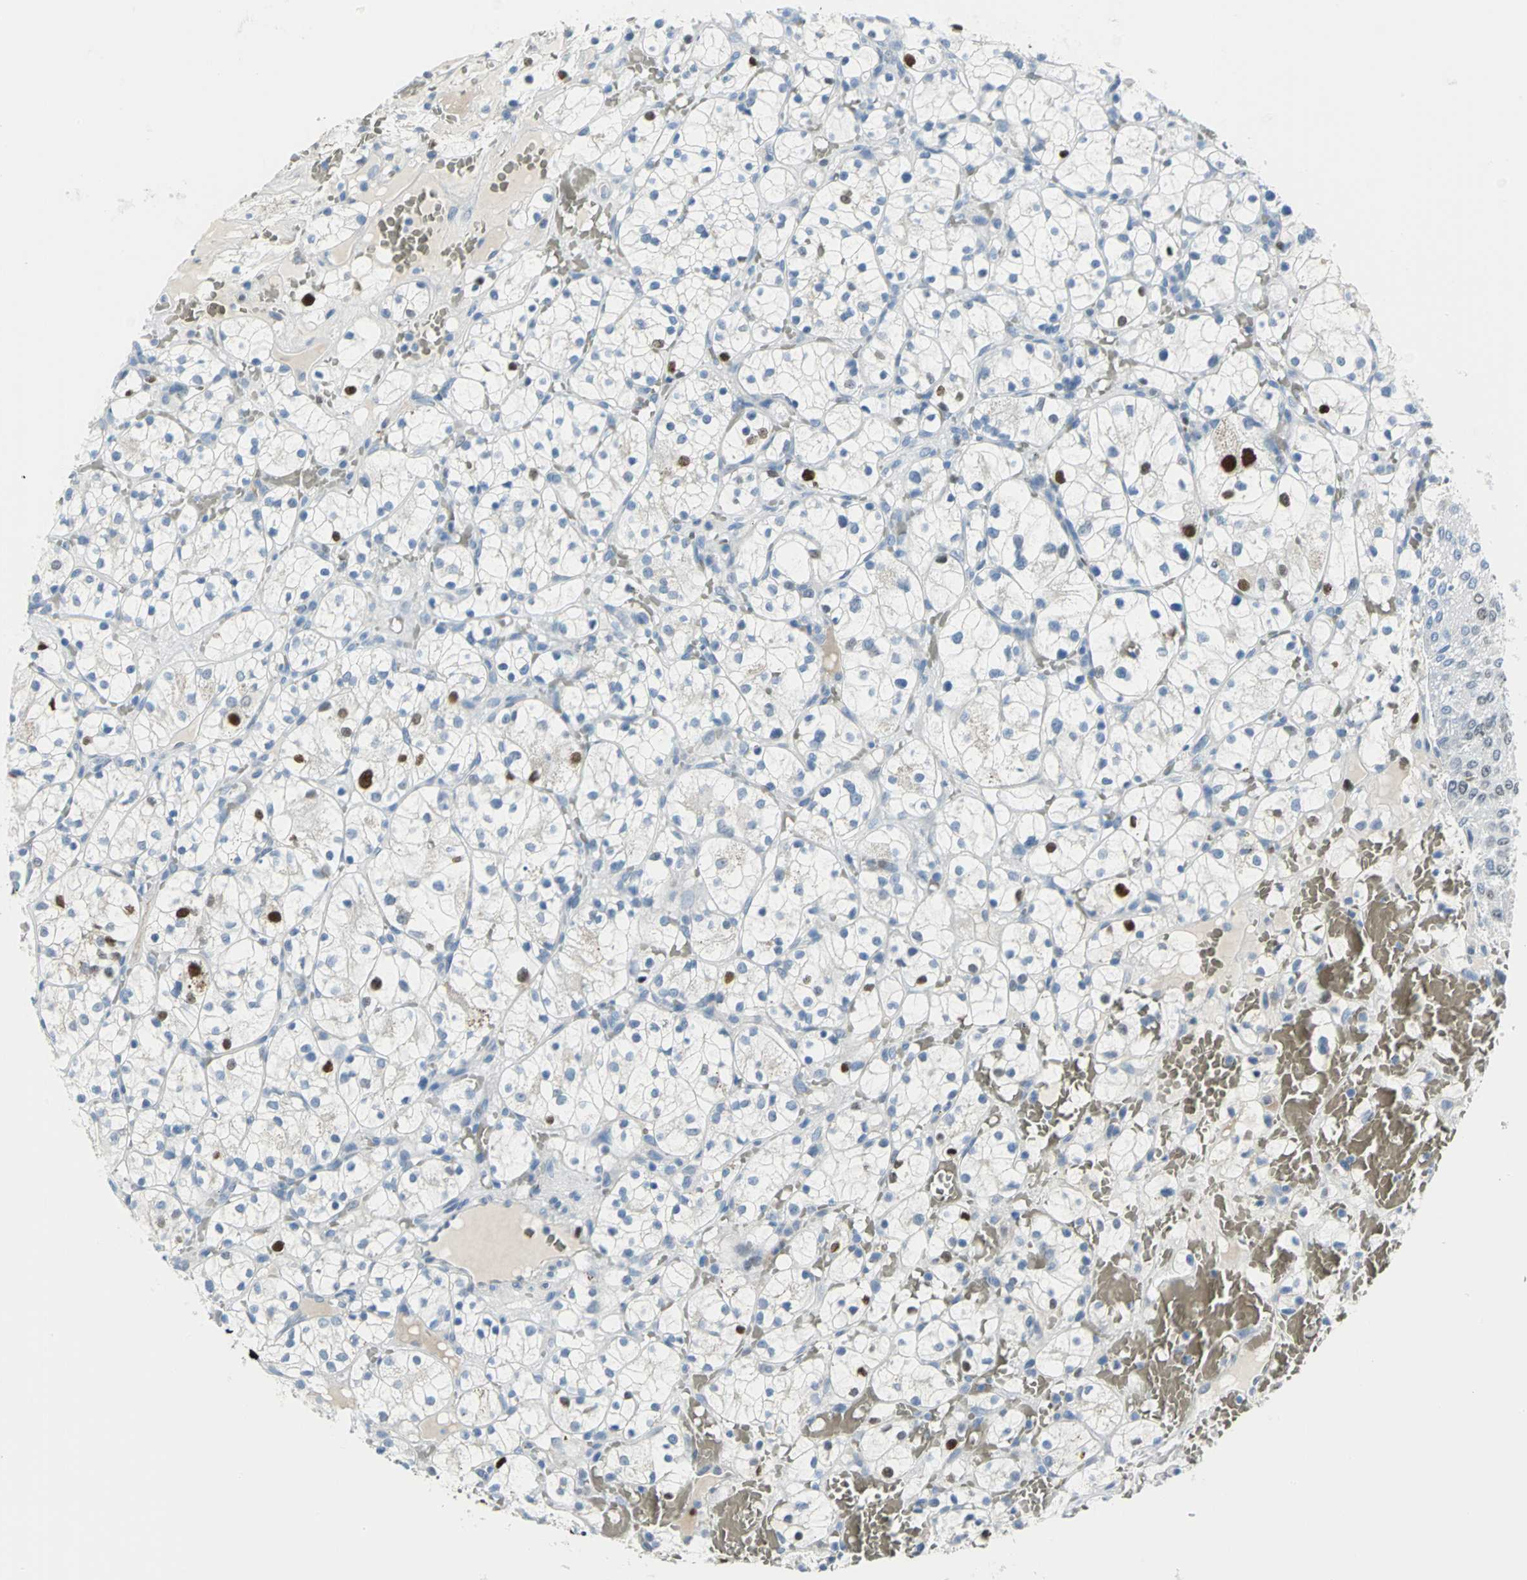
{"staining": {"intensity": "strong", "quantity": "<25%", "location": "nuclear"}, "tissue": "renal cancer", "cell_type": "Tumor cells", "image_type": "cancer", "snomed": [{"axis": "morphology", "description": "Adenocarcinoma, NOS"}, {"axis": "topography", "description": "Kidney"}], "caption": "This is an image of immunohistochemistry staining of renal adenocarcinoma, which shows strong positivity in the nuclear of tumor cells.", "gene": "MCM3", "patient": {"sex": "female", "age": 60}}